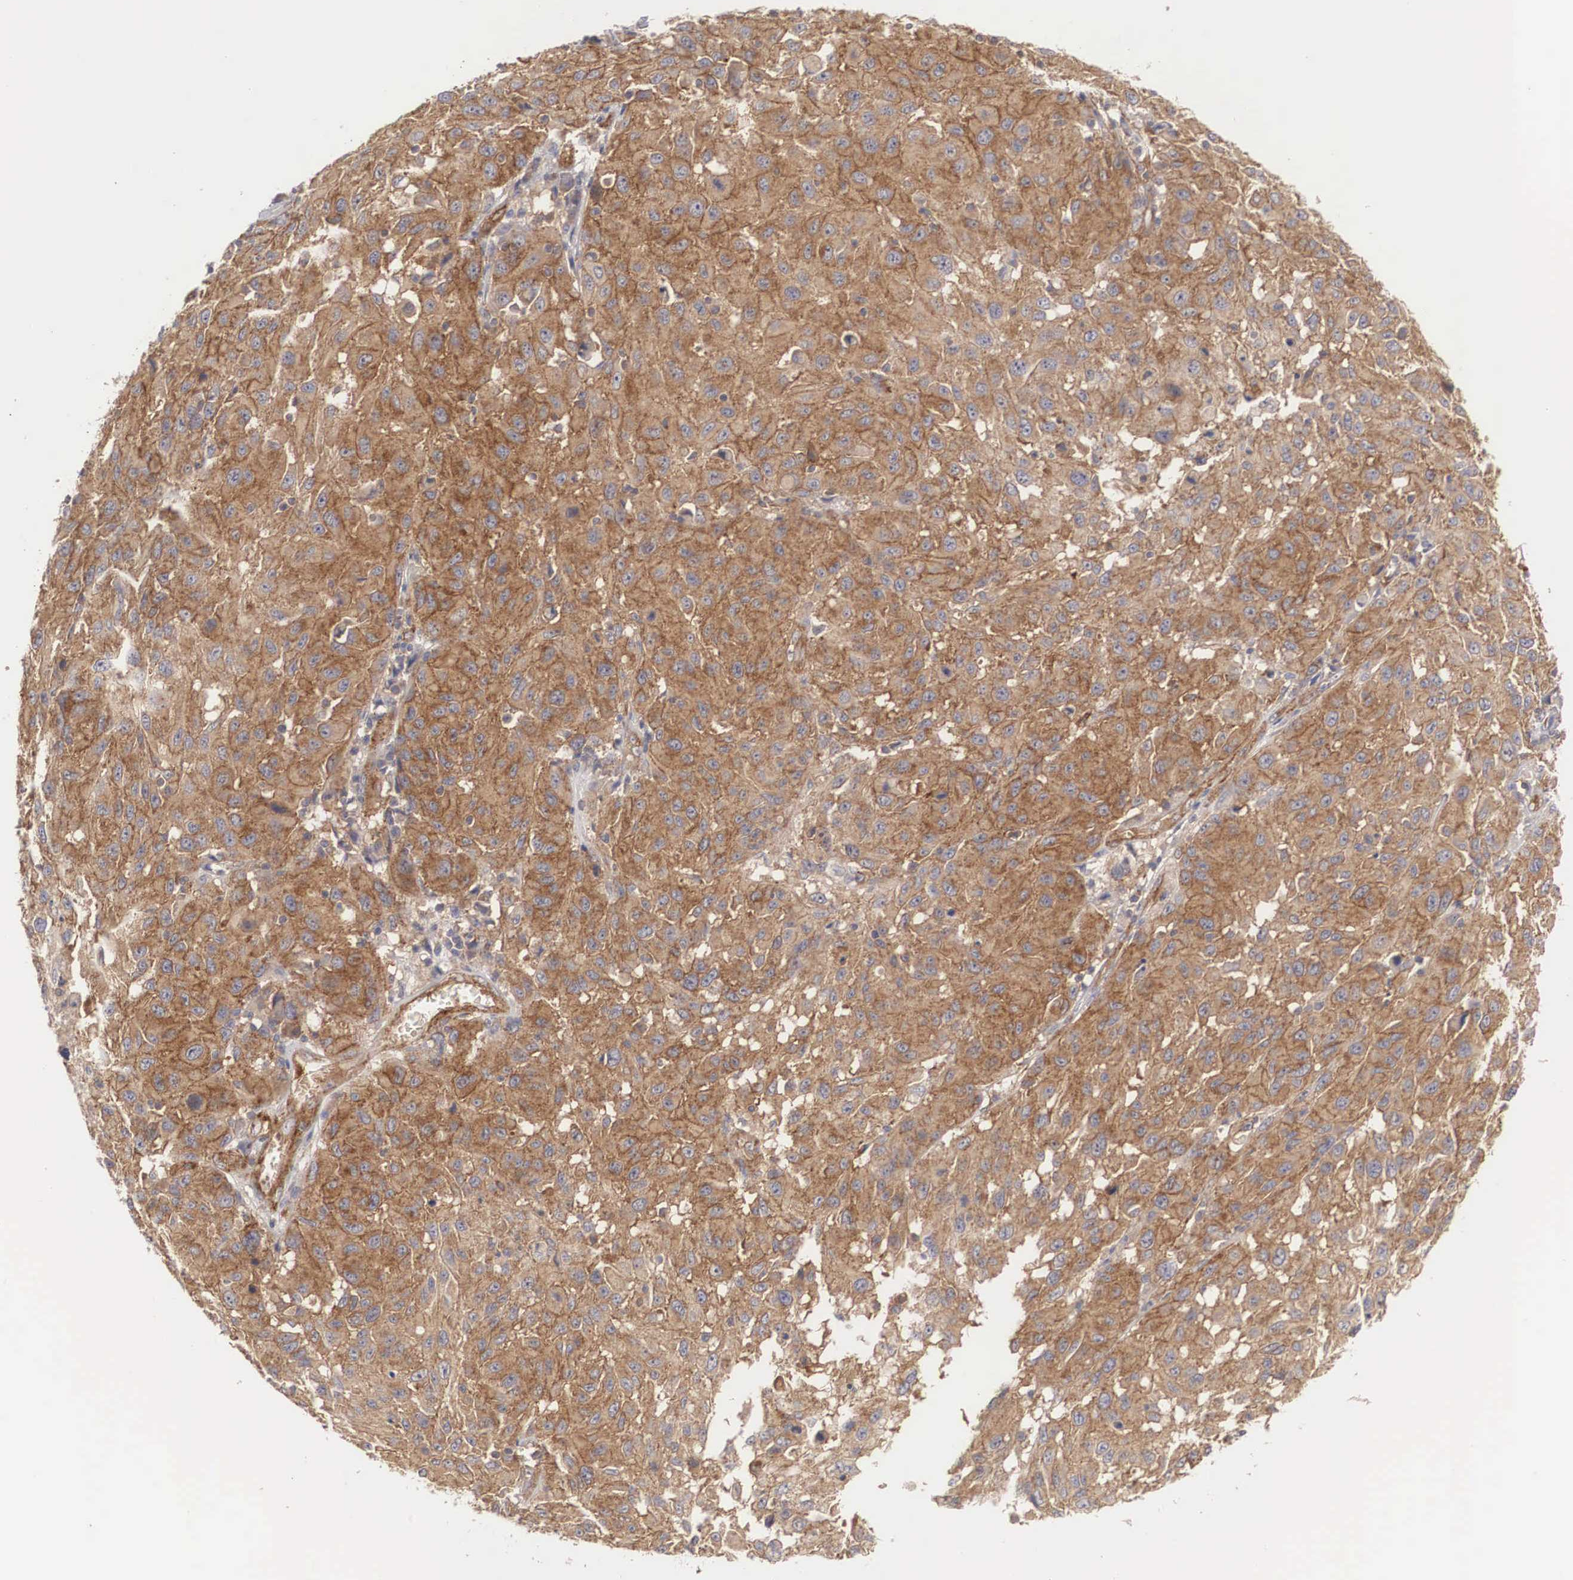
{"staining": {"intensity": "strong", "quantity": ">75%", "location": "cytoplasmic/membranous"}, "tissue": "melanoma", "cell_type": "Tumor cells", "image_type": "cancer", "snomed": [{"axis": "morphology", "description": "Malignant melanoma, NOS"}, {"axis": "topography", "description": "Skin"}], "caption": "This image reveals IHC staining of human malignant melanoma, with high strong cytoplasmic/membranous staining in approximately >75% of tumor cells.", "gene": "ARMCX4", "patient": {"sex": "female", "age": 77}}